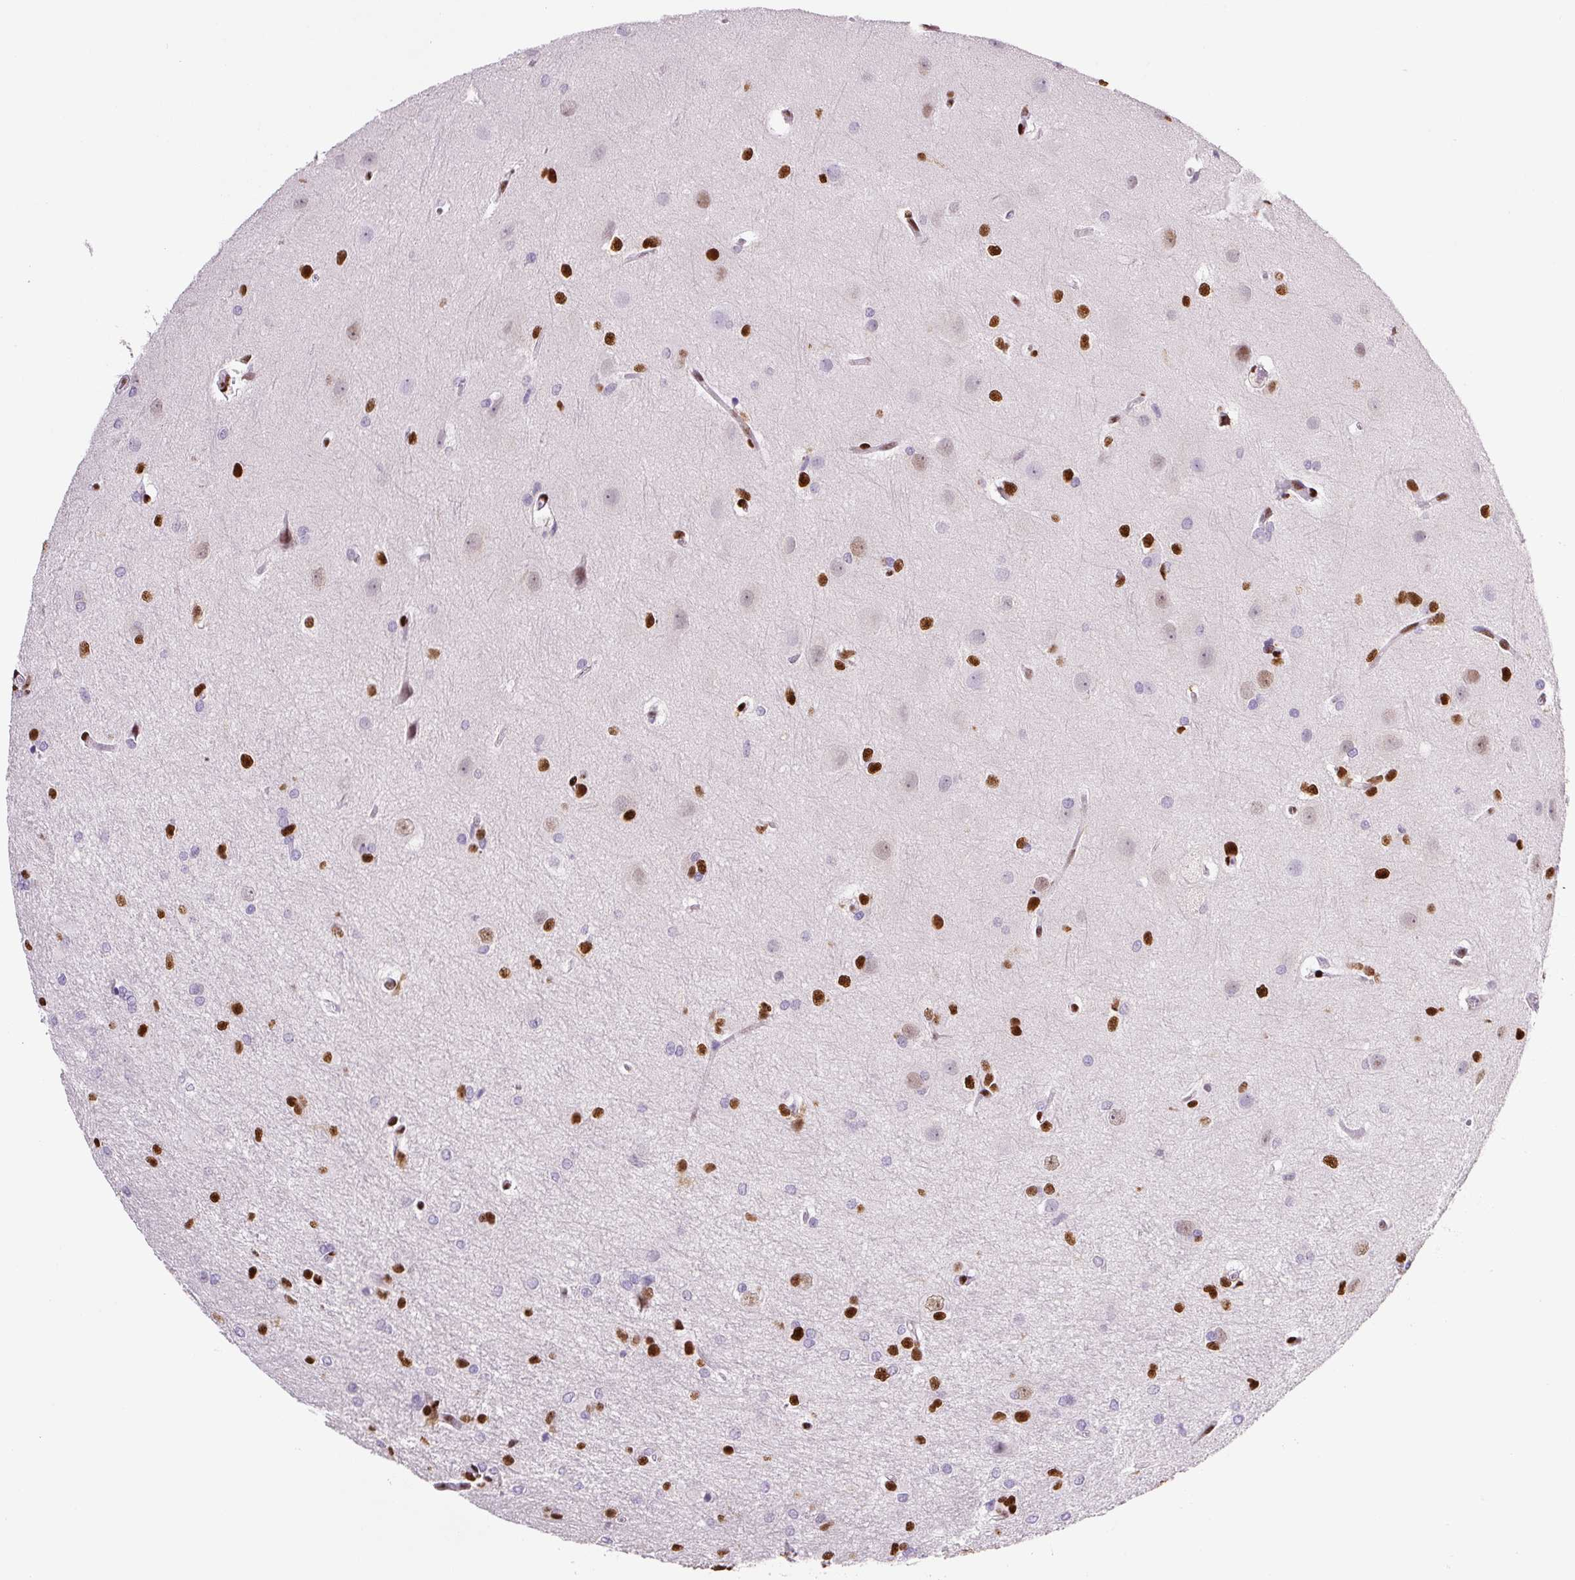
{"staining": {"intensity": "moderate", "quantity": "<25%", "location": "nuclear"}, "tissue": "glioma", "cell_type": "Tumor cells", "image_type": "cancer", "snomed": [{"axis": "morphology", "description": "Glioma, malignant, Low grade"}, {"axis": "topography", "description": "Brain"}], "caption": "Tumor cells reveal low levels of moderate nuclear positivity in approximately <25% of cells in human glioma. The protein of interest is stained brown, and the nuclei are stained in blue (DAB IHC with brightfield microscopy, high magnification).", "gene": "ZEB1", "patient": {"sex": "male", "age": 26}}